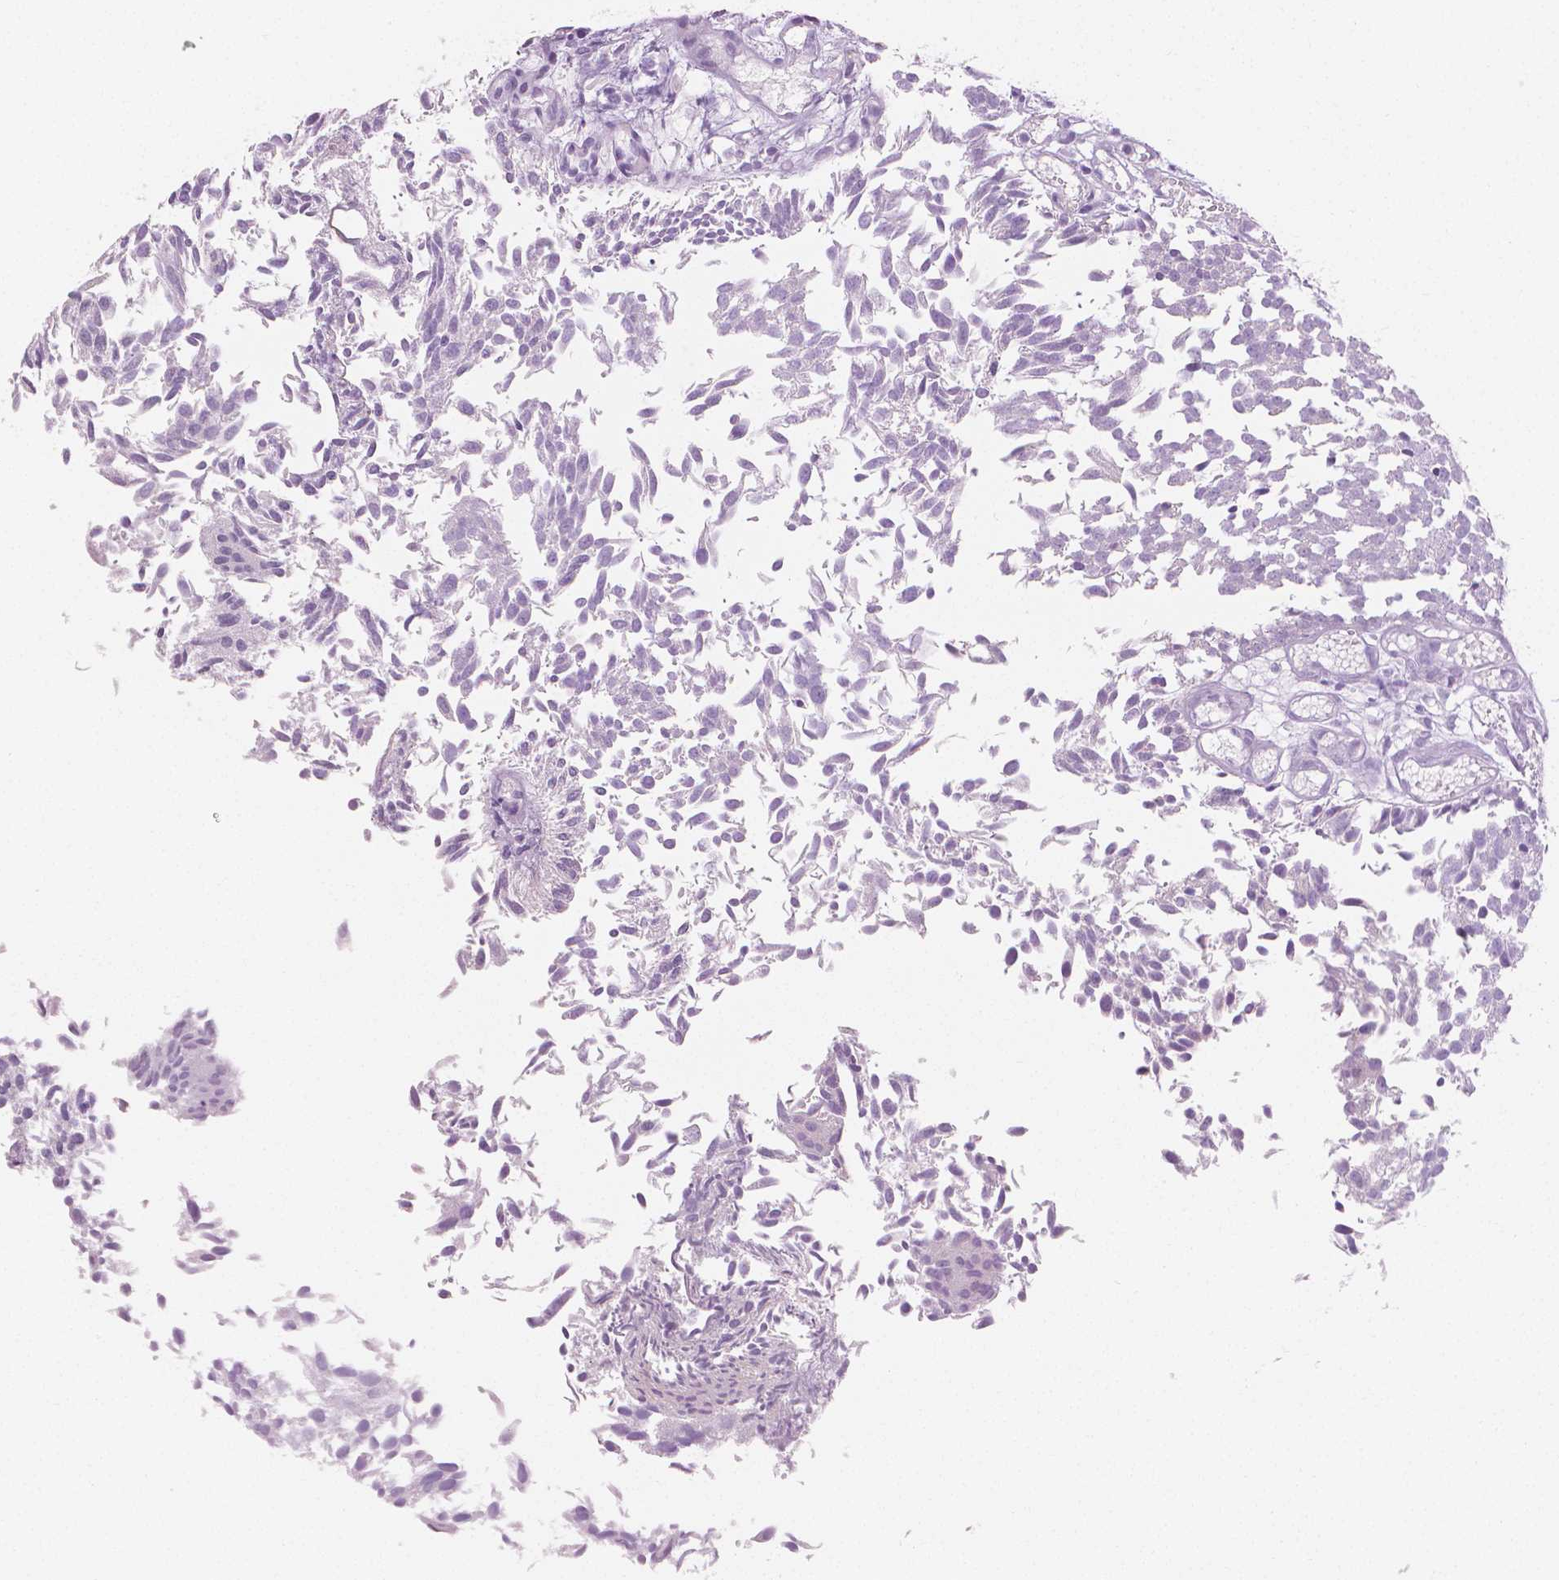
{"staining": {"intensity": "negative", "quantity": "none", "location": "none"}, "tissue": "urothelial cancer", "cell_type": "Tumor cells", "image_type": "cancer", "snomed": [{"axis": "morphology", "description": "Urothelial carcinoma, Low grade"}, {"axis": "topography", "description": "Urinary bladder"}], "caption": "Tumor cells show no significant expression in low-grade urothelial carcinoma.", "gene": "PLIN4", "patient": {"sex": "male", "age": 70}}